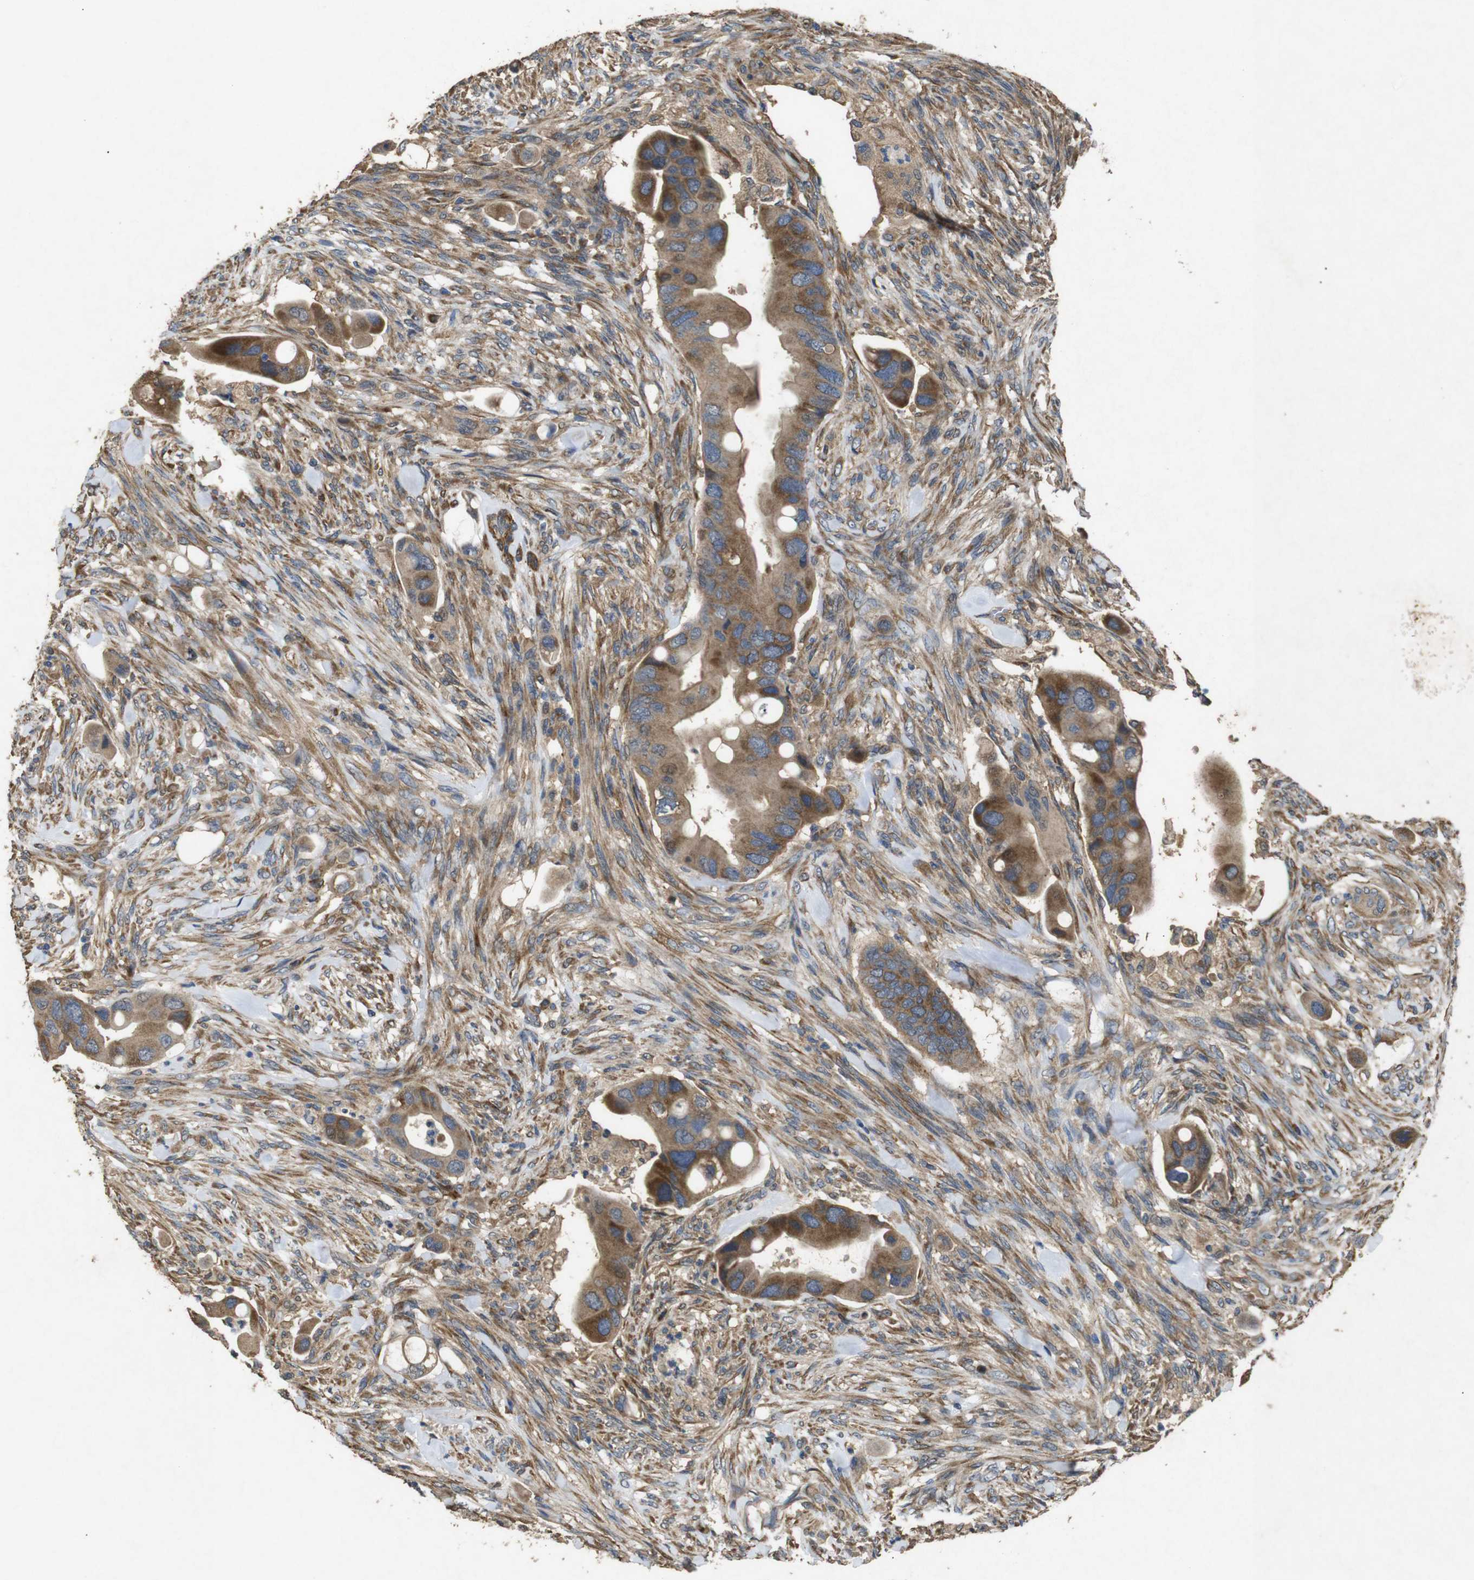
{"staining": {"intensity": "moderate", "quantity": ">75%", "location": "cytoplasmic/membranous"}, "tissue": "colorectal cancer", "cell_type": "Tumor cells", "image_type": "cancer", "snomed": [{"axis": "morphology", "description": "Adenocarcinoma, NOS"}, {"axis": "topography", "description": "Rectum"}], "caption": "This histopathology image displays IHC staining of human colorectal cancer (adenocarcinoma), with medium moderate cytoplasmic/membranous expression in approximately >75% of tumor cells.", "gene": "BNIP3", "patient": {"sex": "female", "age": 57}}